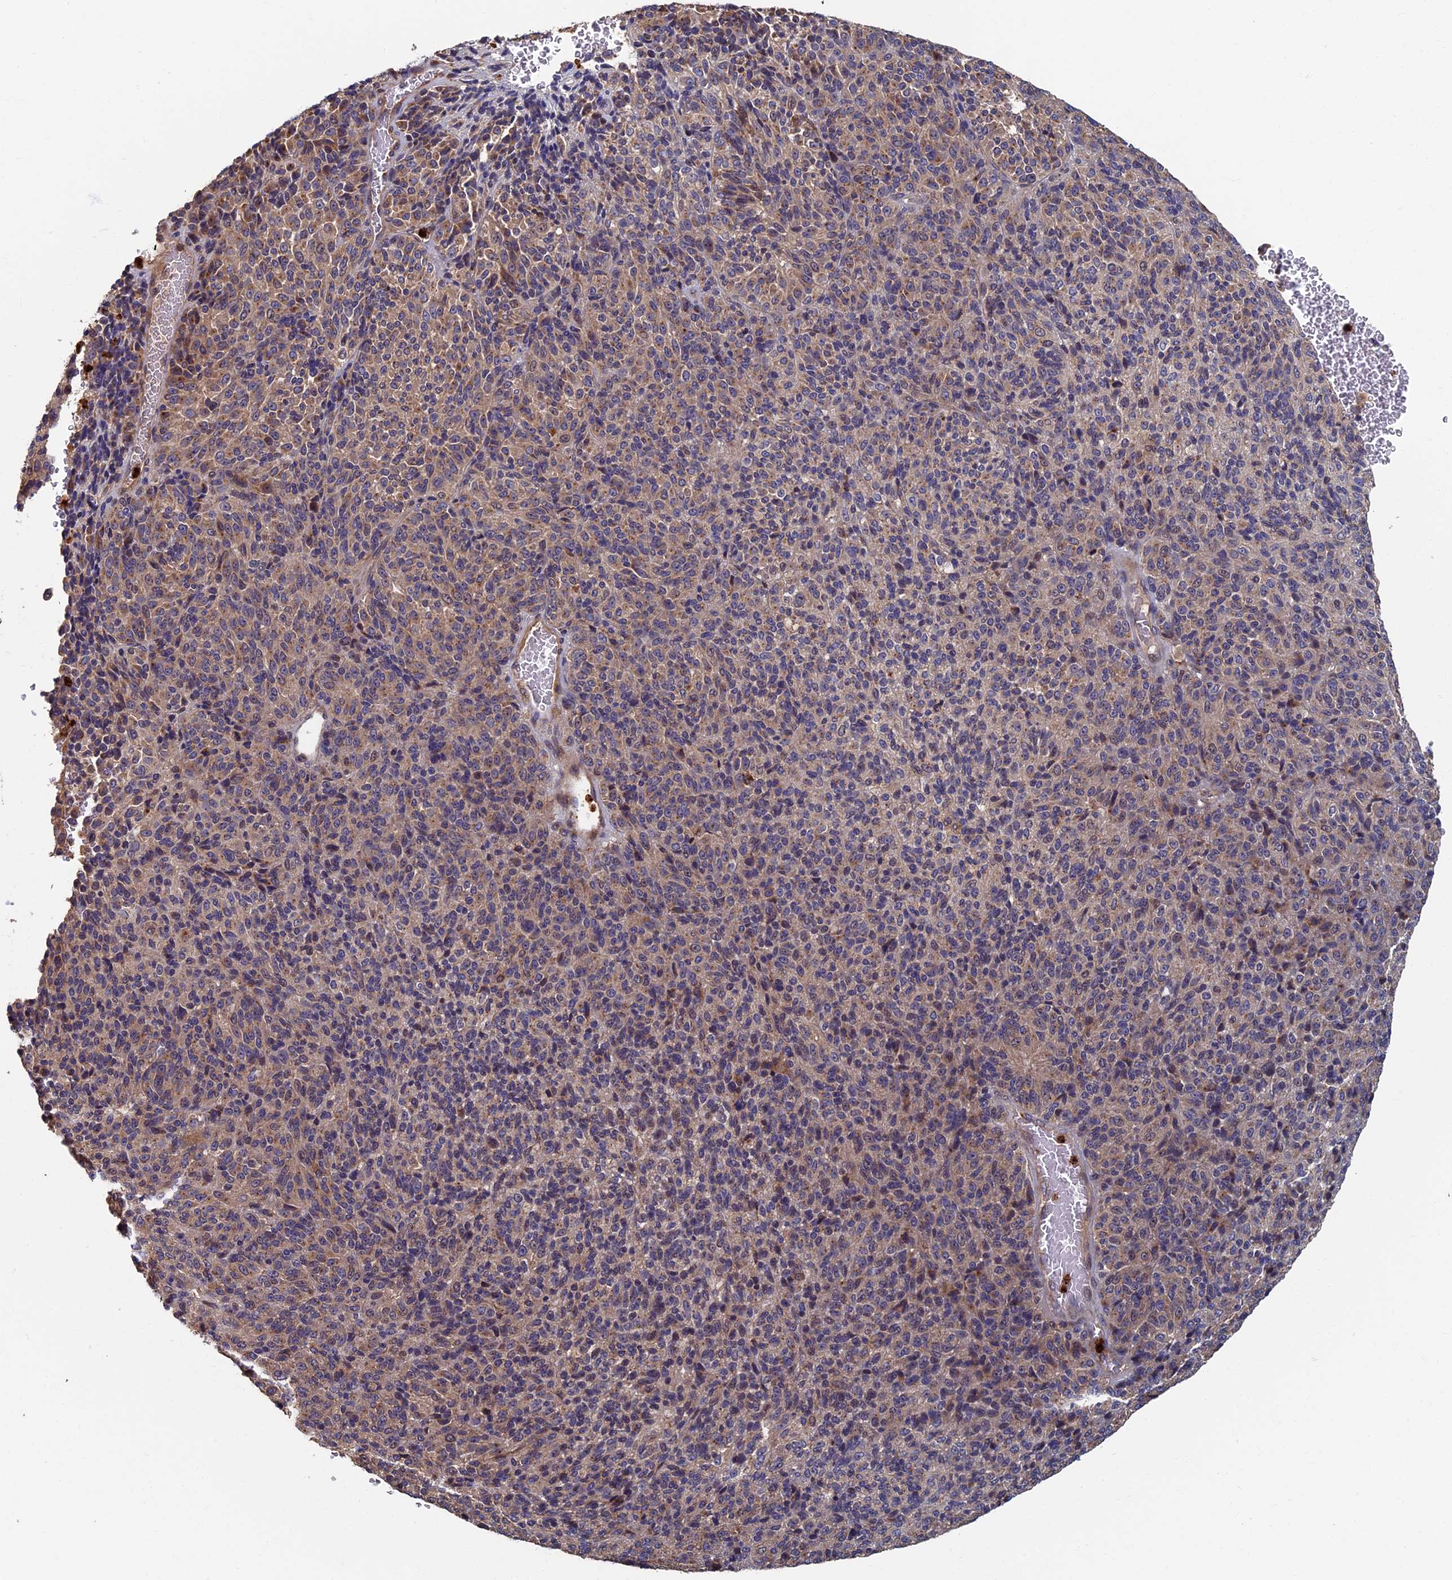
{"staining": {"intensity": "weak", "quantity": "<25%", "location": "cytoplasmic/membranous"}, "tissue": "melanoma", "cell_type": "Tumor cells", "image_type": "cancer", "snomed": [{"axis": "morphology", "description": "Malignant melanoma, Metastatic site"}, {"axis": "topography", "description": "Brain"}], "caption": "Histopathology image shows no significant protein expression in tumor cells of malignant melanoma (metastatic site).", "gene": "TNK2", "patient": {"sex": "female", "age": 56}}